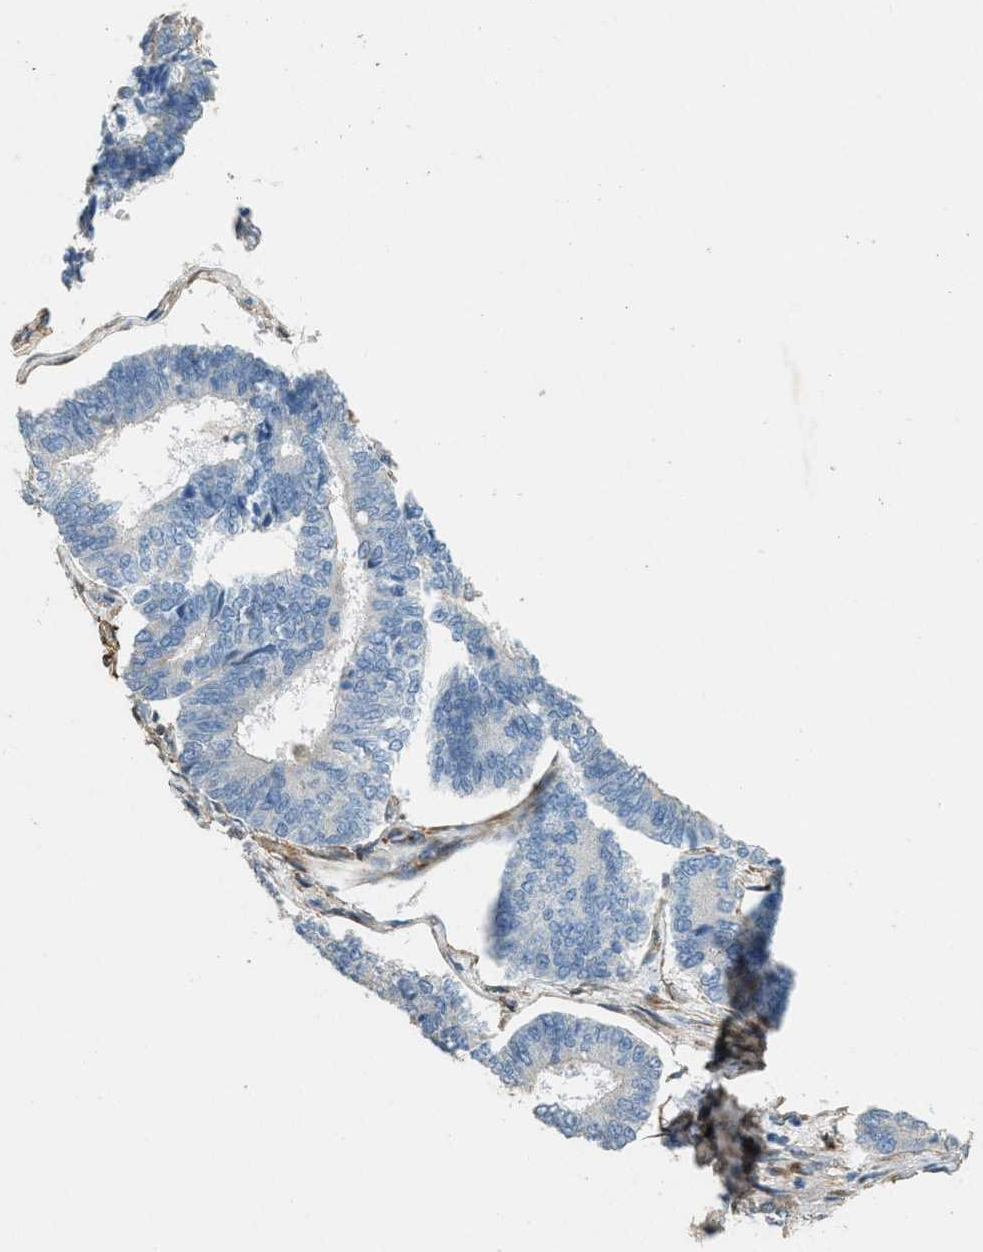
{"staining": {"intensity": "negative", "quantity": "none", "location": "none"}, "tissue": "endometrial cancer", "cell_type": "Tumor cells", "image_type": "cancer", "snomed": [{"axis": "morphology", "description": "Adenocarcinoma, NOS"}, {"axis": "topography", "description": "Endometrium"}], "caption": "DAB immunohistochemical staining of human endometrial cancer shows no significant staining in tumor cells.", "gene": "ADCY5", "patient": {"sex": "female", "age": 70}}